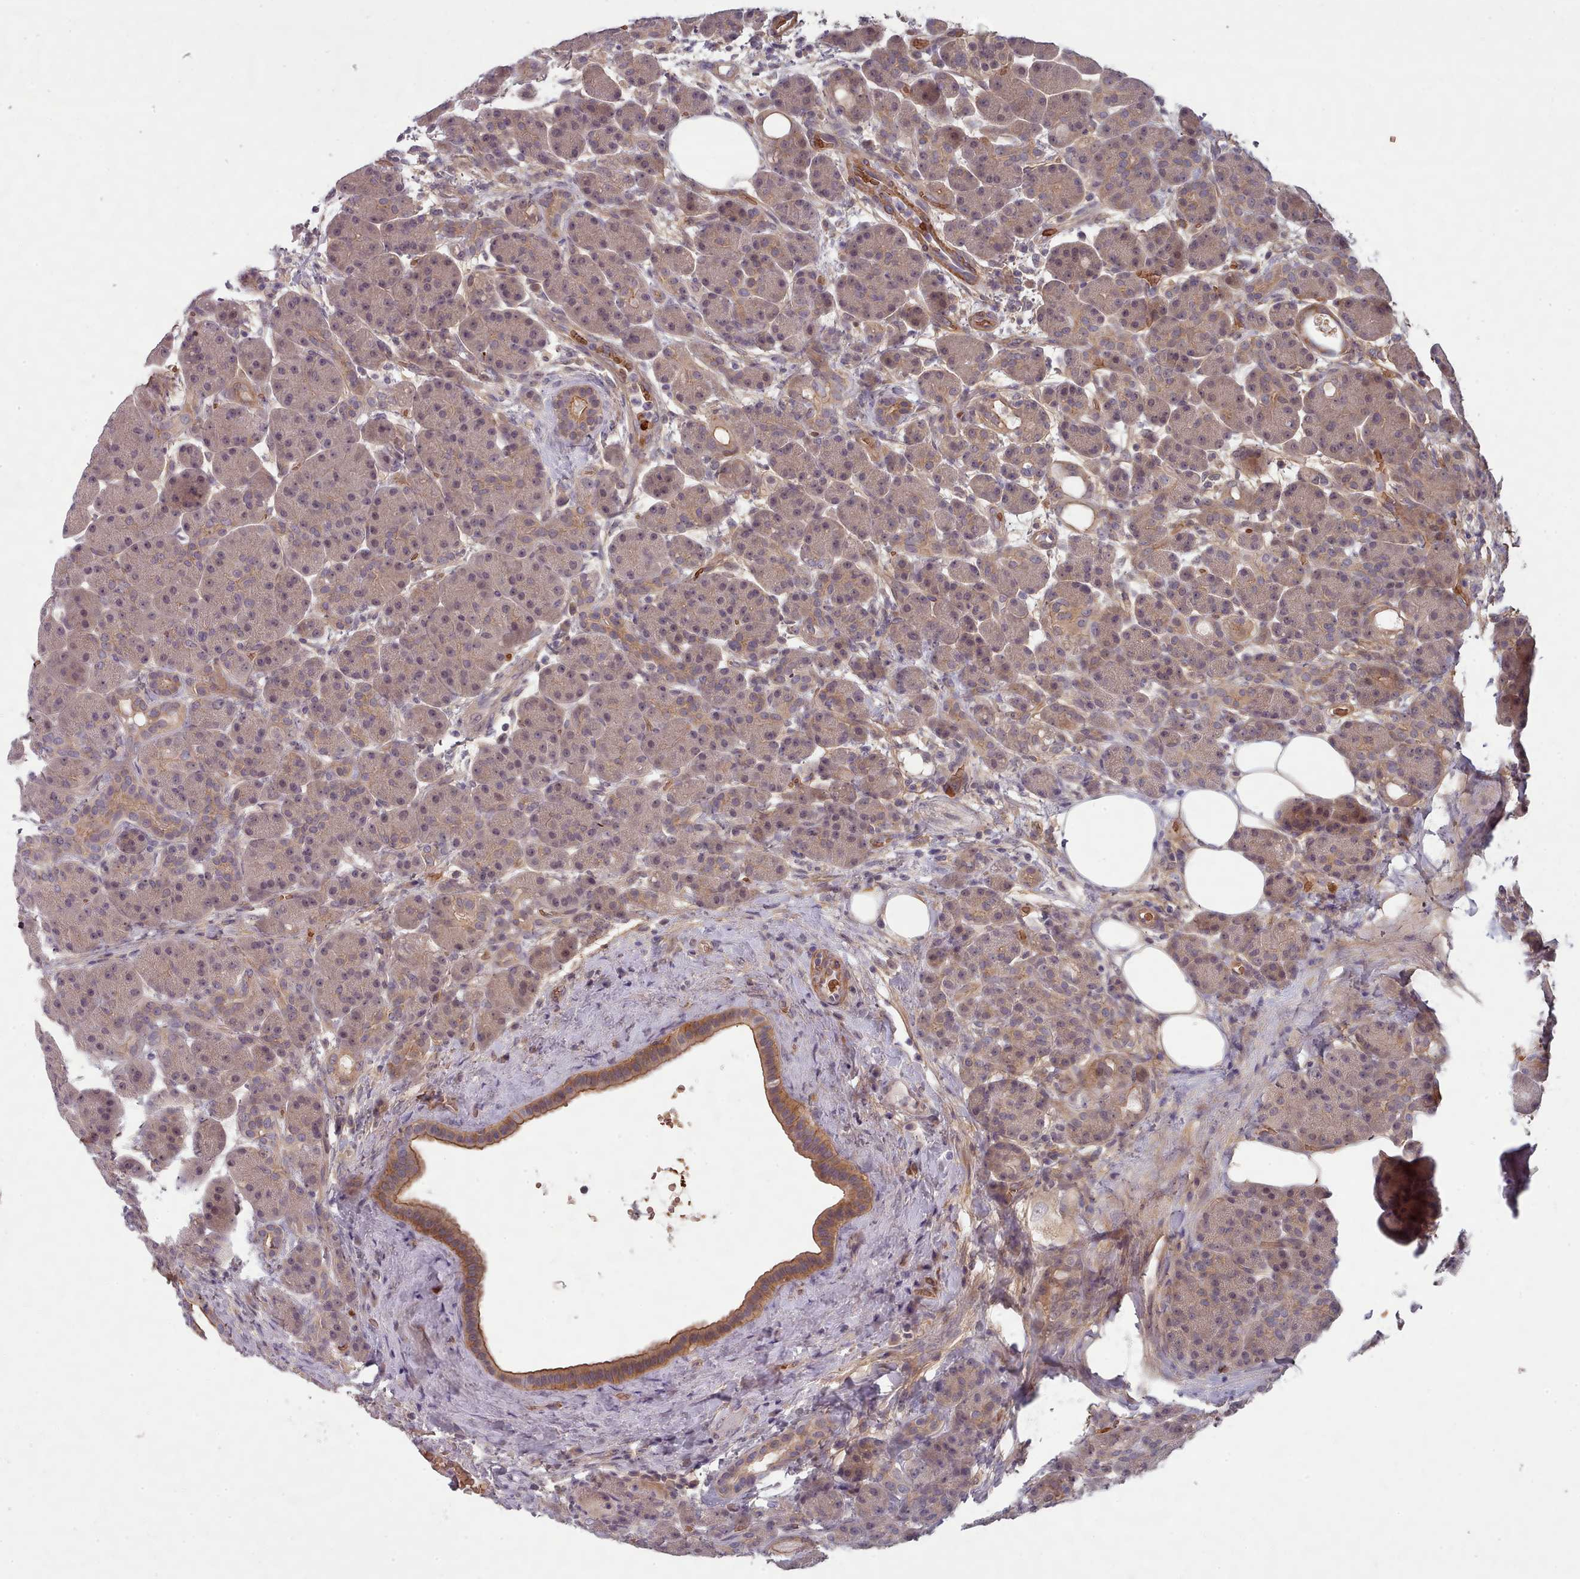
{"staining": {"intensity": "weak", "quantity": "25%-75%", "location": "cytoplasmic/membranous,nuclear"}, "tissue": "pancreas", "cell_type": "Exocrine glandular cells", "image_type": "normal", "snomed": [{"axis": "morphology", "description": "Normal tissue, NOS"}, {"axis": "topography", "description": "Pancreas"}], "caption": "This histopathology image reveals IHC staining of benign pancreas, with low weak cytoplasmic/membranous,nuclear expression in approximately 25%-75% of exocrine glandular cells.", "gene": "CLNS1A", "patient": {"sex": "male", "age": 63}}